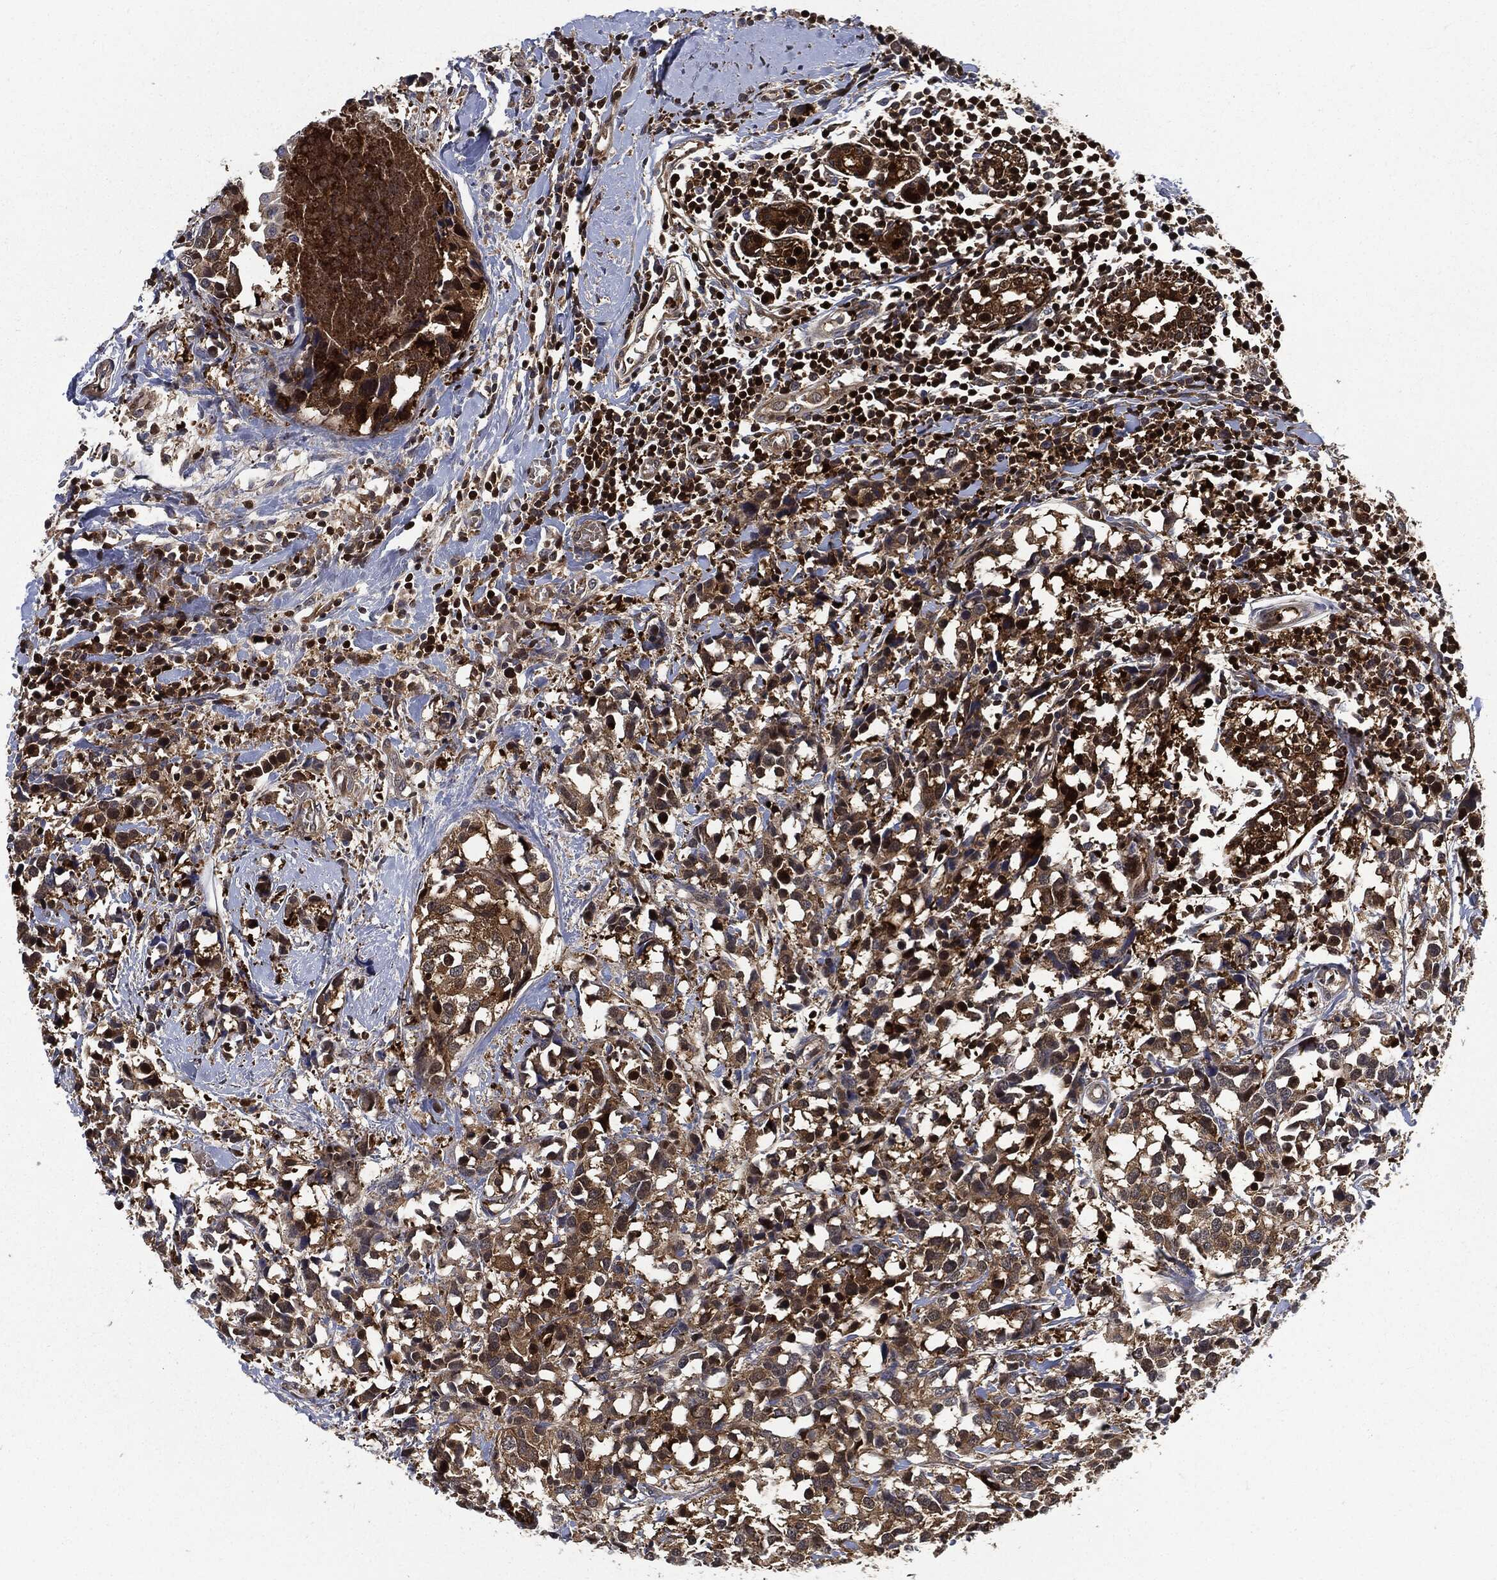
{"staining": {"intensity": "moderate", "quantity": ">75%", "location": "cytoplasmic/membranous"}, "tissue": "breast cancer", "cell_type": "Tumor cells", "image_type": "cancer", "snomed": [{"axis": "morphology", "description": "Lobular carcinoma"}, {"axis": "topography", "description": "Breast"}], "caption": "An image showing moderate cytoplasmic/membranous expression in approximately >75% of tumor cells in breast cancer, as visualized by brown immunohistochemical staining.", "gene": "PRDX2", "patient": {"sex": "female", "age": 59}}